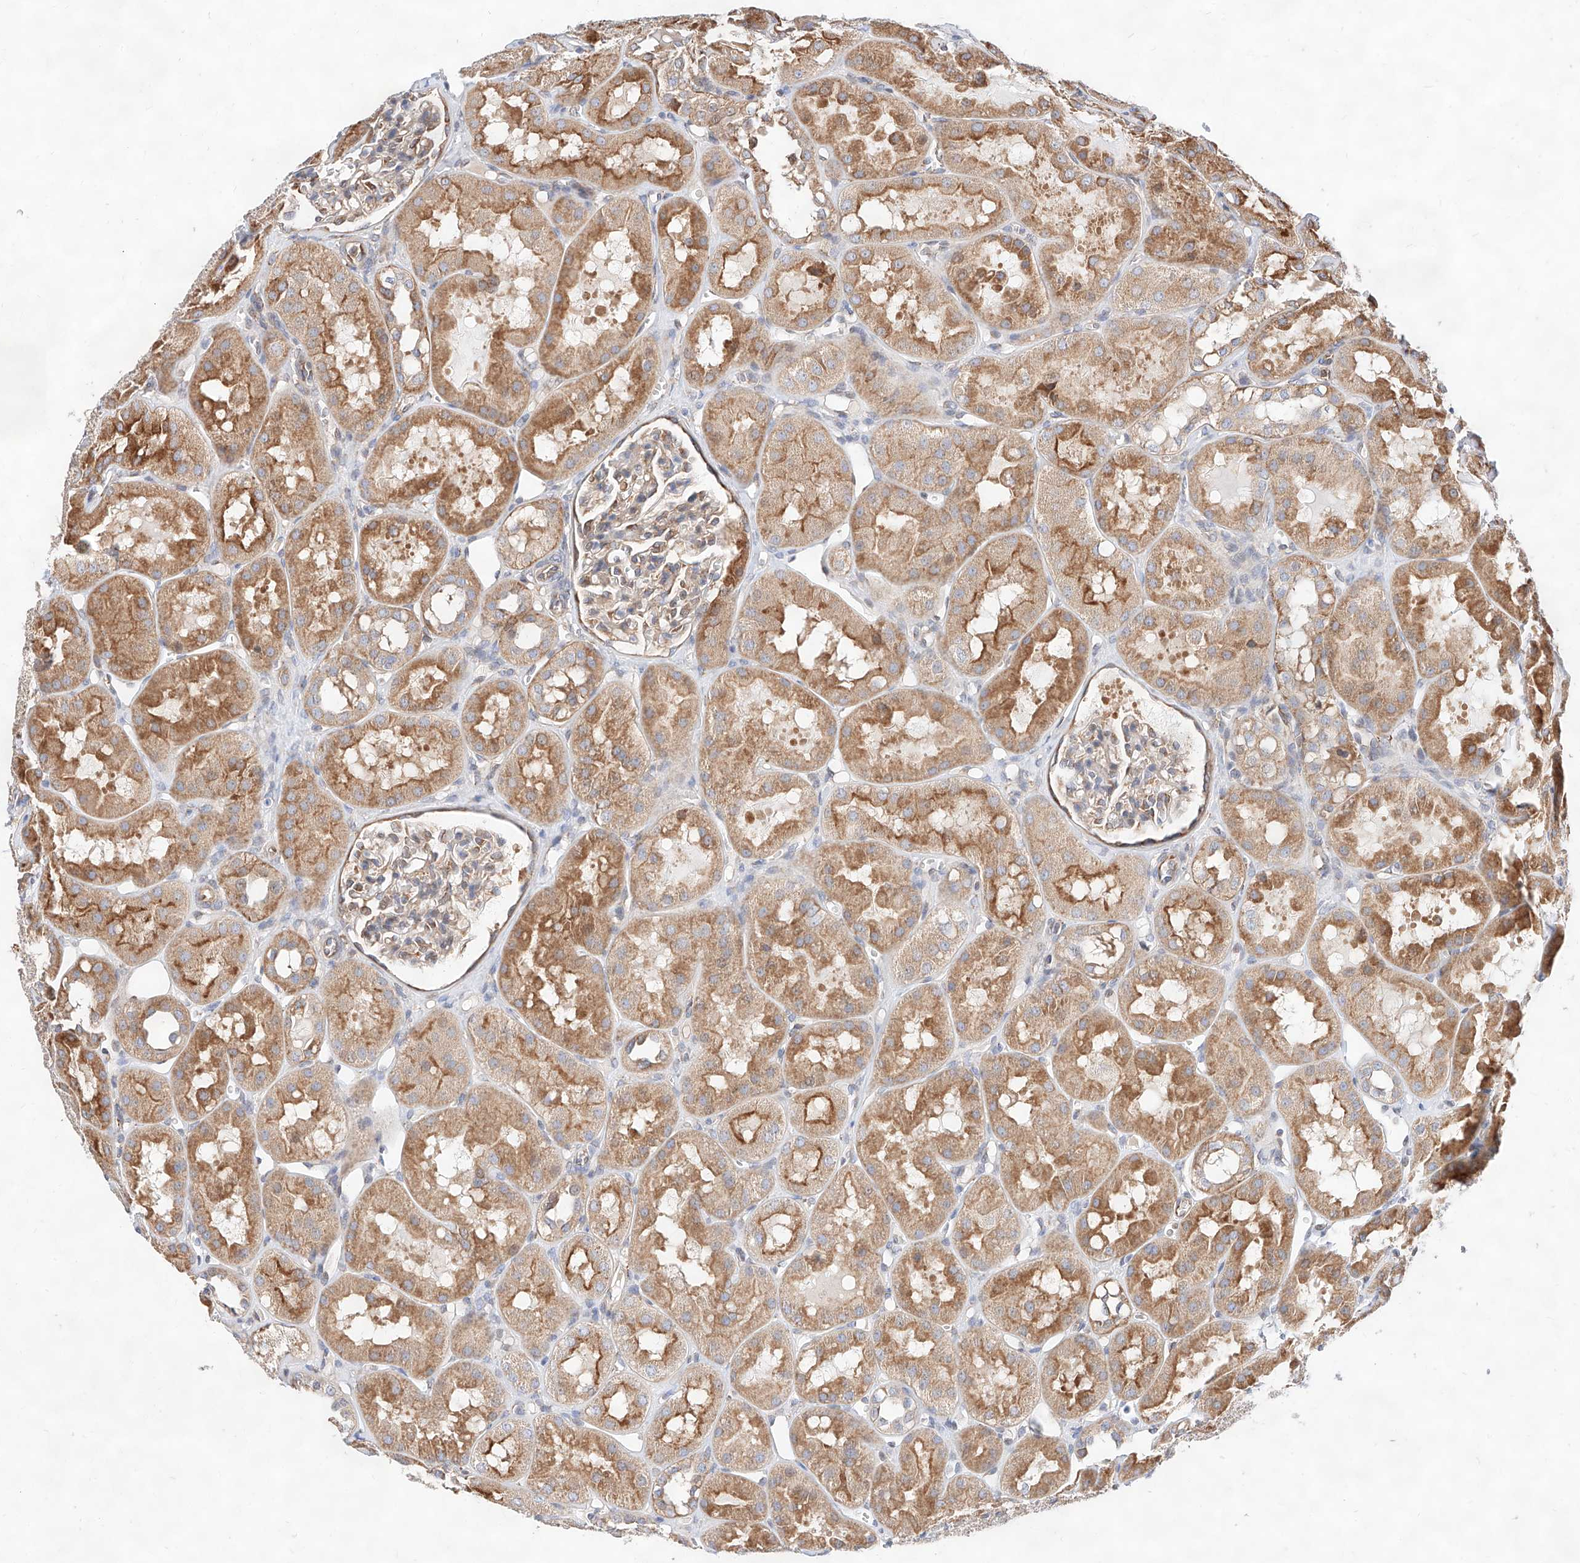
{"staining": {"intensity": "moderate", "quantity": "<25%", "location": "cytoplasmic/membranous"}, "tissue": "kidney", "cell_type": "Cells in glomeruli", "image_type": "normal", "snomed": [{"axis": "morphology", "description": "Normal tissue, NOS"}, {"axis": "topography", "description": "Kidney"}], "caption": "The photomicrograph reveals immunohistochemical staining of normal kidney. There is moderate cytoplasmic/membranous expression is identified in about <25% of cells in glomeruli. (DAB (3,3'-diaminobenzidine) IHC with brightfield microscopy, high magnification).", "gene": "ATP9B", "patient": {"sex": "male", "age": 16}}